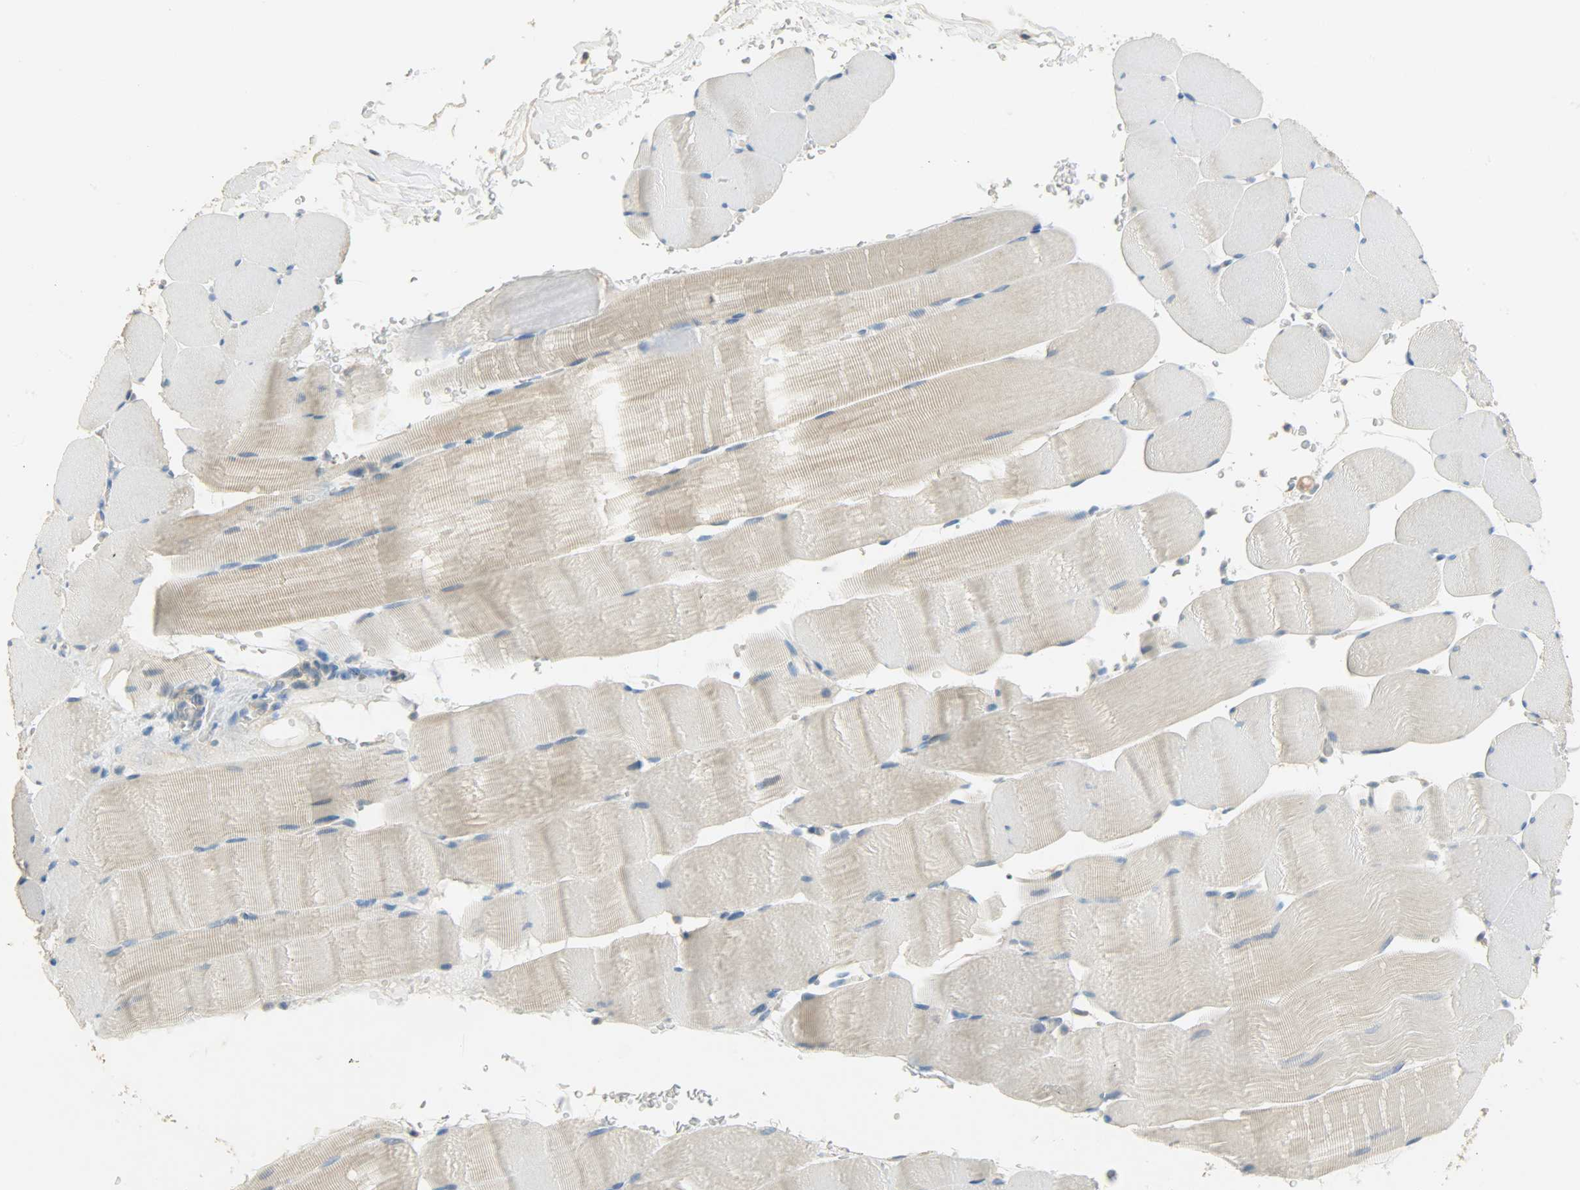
{"staining": {"intensity": "moderate", "quantity": "<25%", "location": "cytoplasmic/membranous"}, "tissue": "skeletal muscle", "cell_type": "Myocytes", "image_type": "normal", "snomed": [{"axis": "morphology", "description": "Normal tissue, NOS"}, {"axis": "topography", "description": "Skeletal muscle"}], "caption": "A brown stain shows moderate cytoplasmic/membranous expression of a protein in myocytes of benign skeletal muscle.", "gene": "DSG2", "patient": {"sex": "male", "age": 62}}